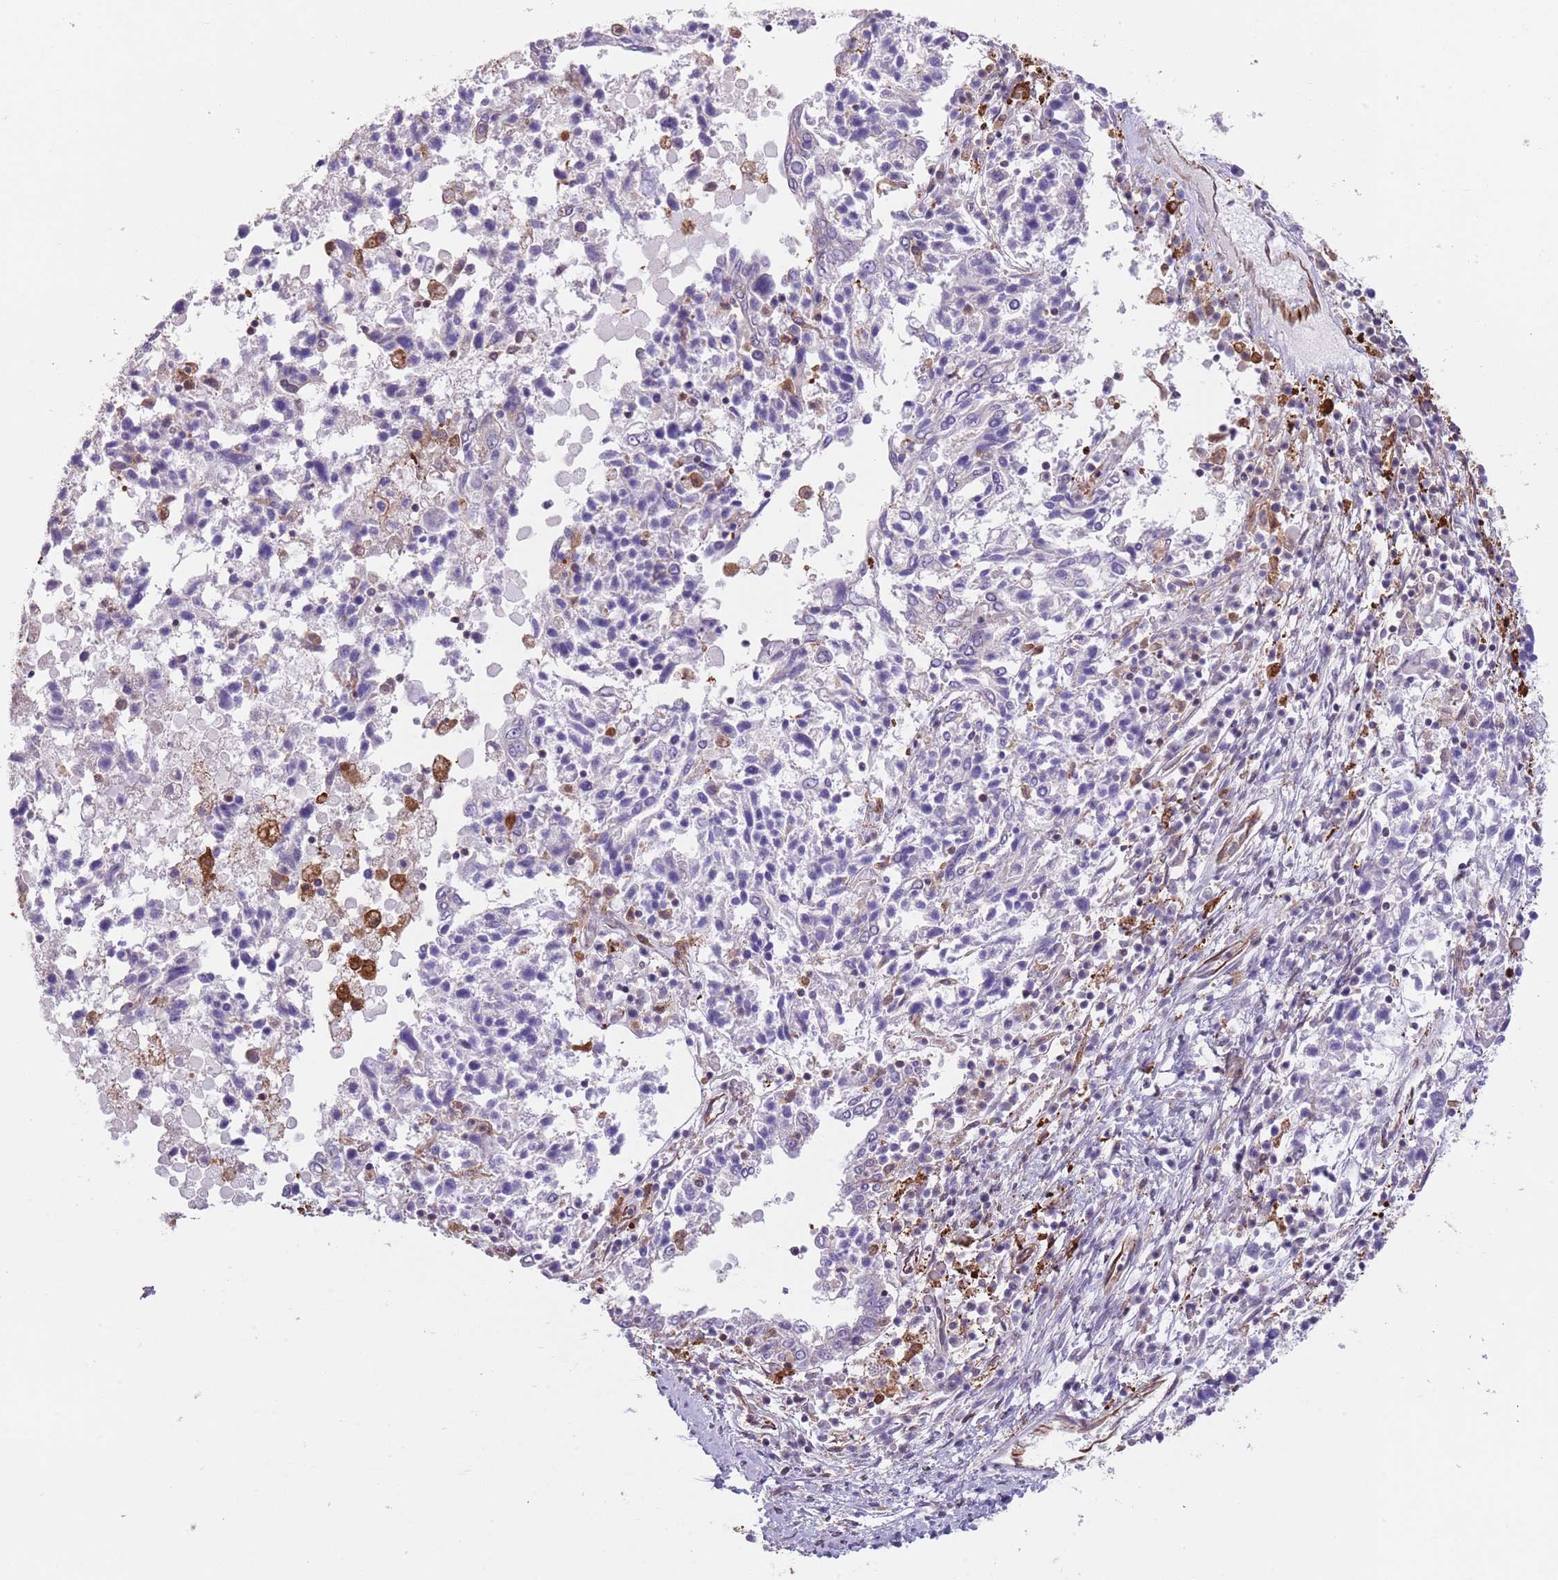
{"staining": {"intensity": "negative", "quantity": "none", "location": "none"}, "tissue": "ovarian cancer", "cell_type": "Tumor cells", "image_type": "cancer", "snomed": [{"axis": "morphology", "description": "Carcinoma, endometroid"}, {"axis": "topography", "description": "Ovary"}], "caption": "This histopathology image is of ovarian endometroid carcinoma stained with IHC to label a protein in brown with the nuclei are counter-stained blue. There is no staining in tumor cells.", "gene": "CREBZF", "patient": {"sex": "female", "age": 62}}